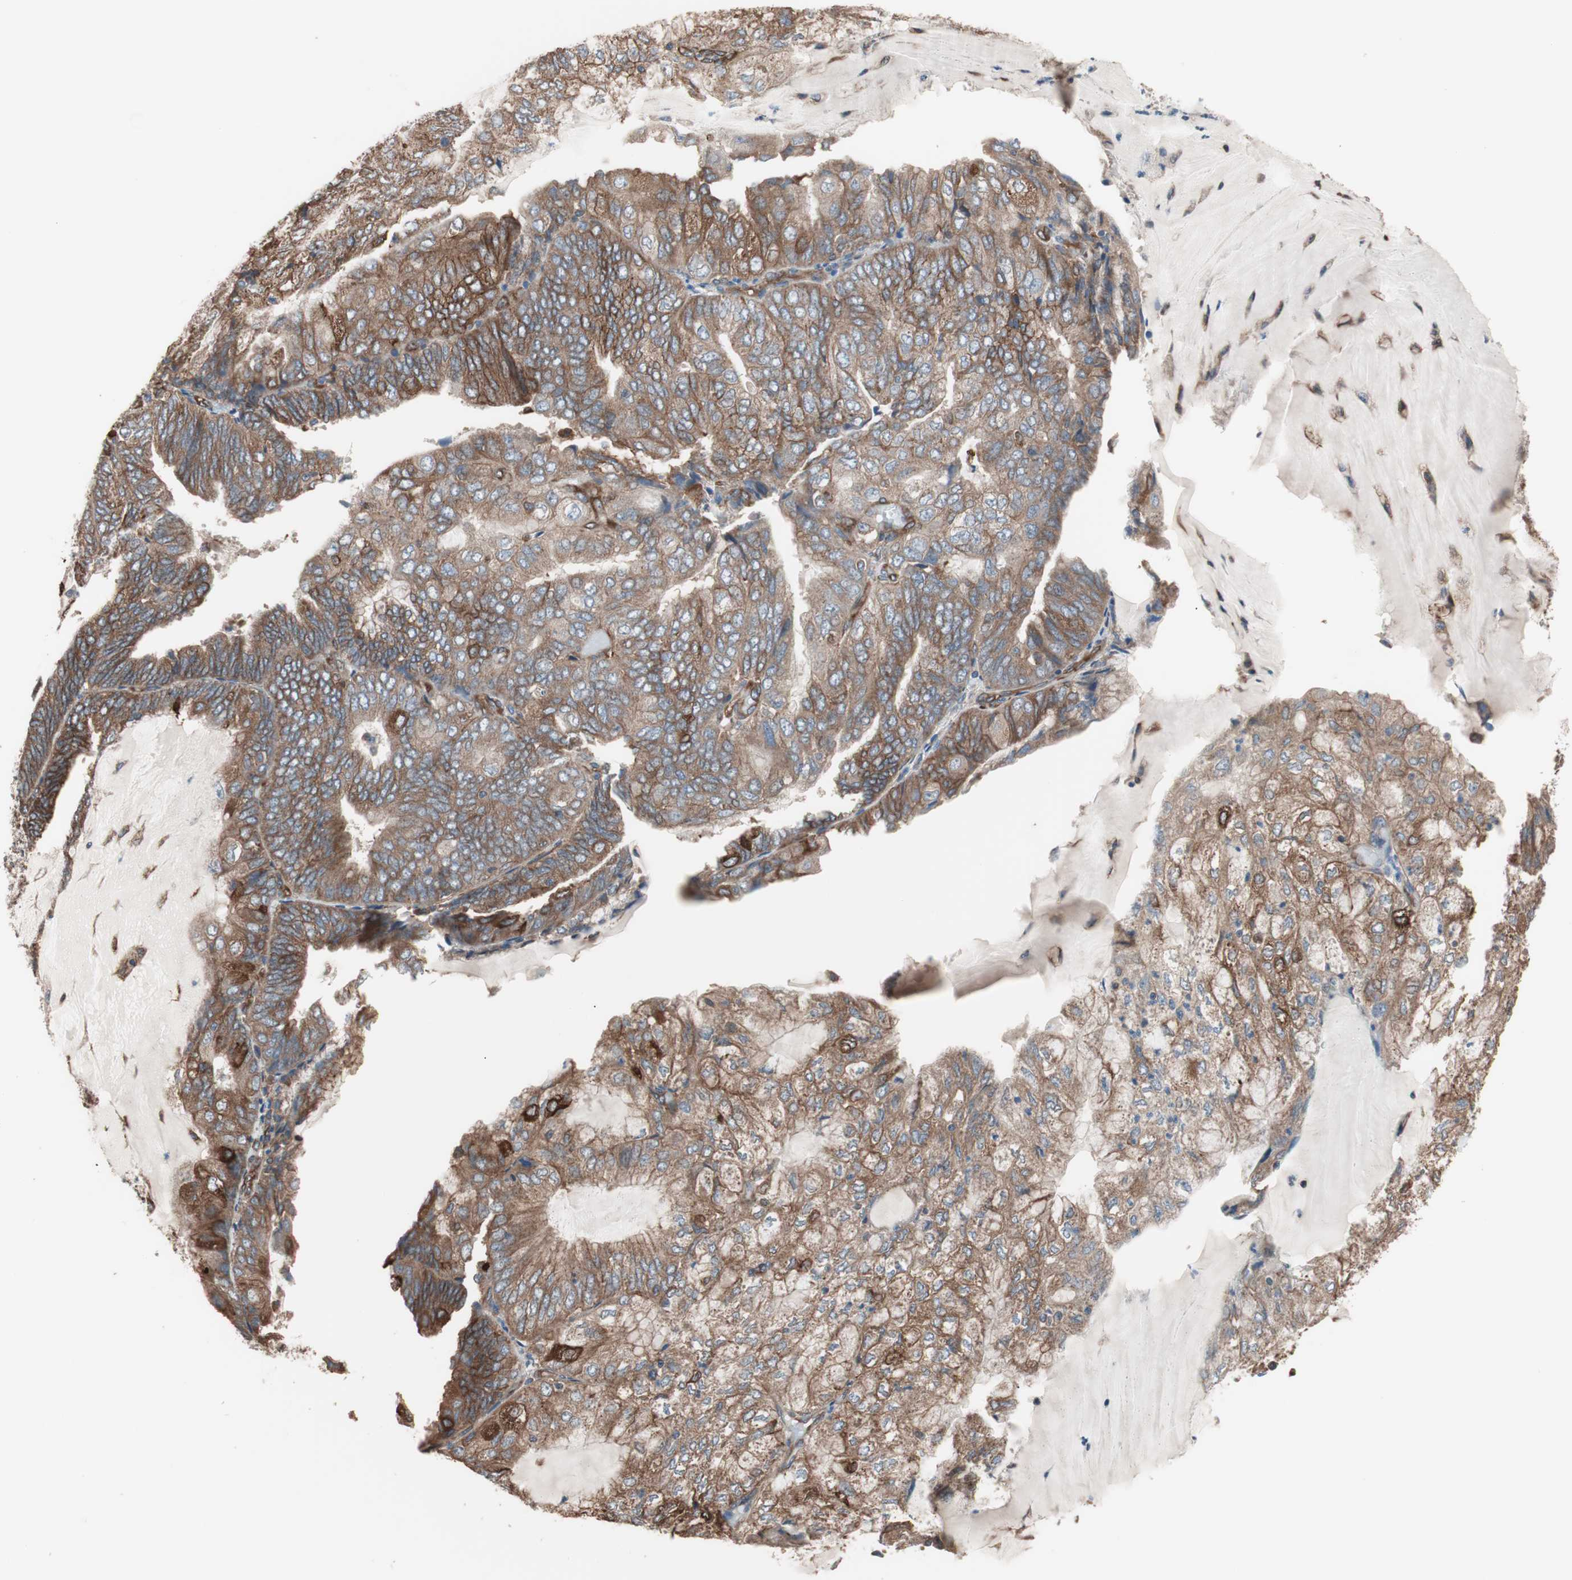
{"staining": {"intensity": "moderate", "quantity": ">75%", "location": "cytoplasmic/membranous"}, "tissue": "endometrial cancer", "cell_type": "Tumor cells", "image_type": "cancer", "snomed": [{"axis": "morphology", "description": "Adenocarcinoma, NOS"}, {"axis": "topography", "description": "Endometrium"}], "caption": "Immunohistochemical staining of adenocarcinoma (endometrial) displays medium levels of moderate cytoplasmic/membranous protein staining in about >75% of tumor cells.", "gene": "GPSM2", "patient": {"sex": "female", "age": 81}}